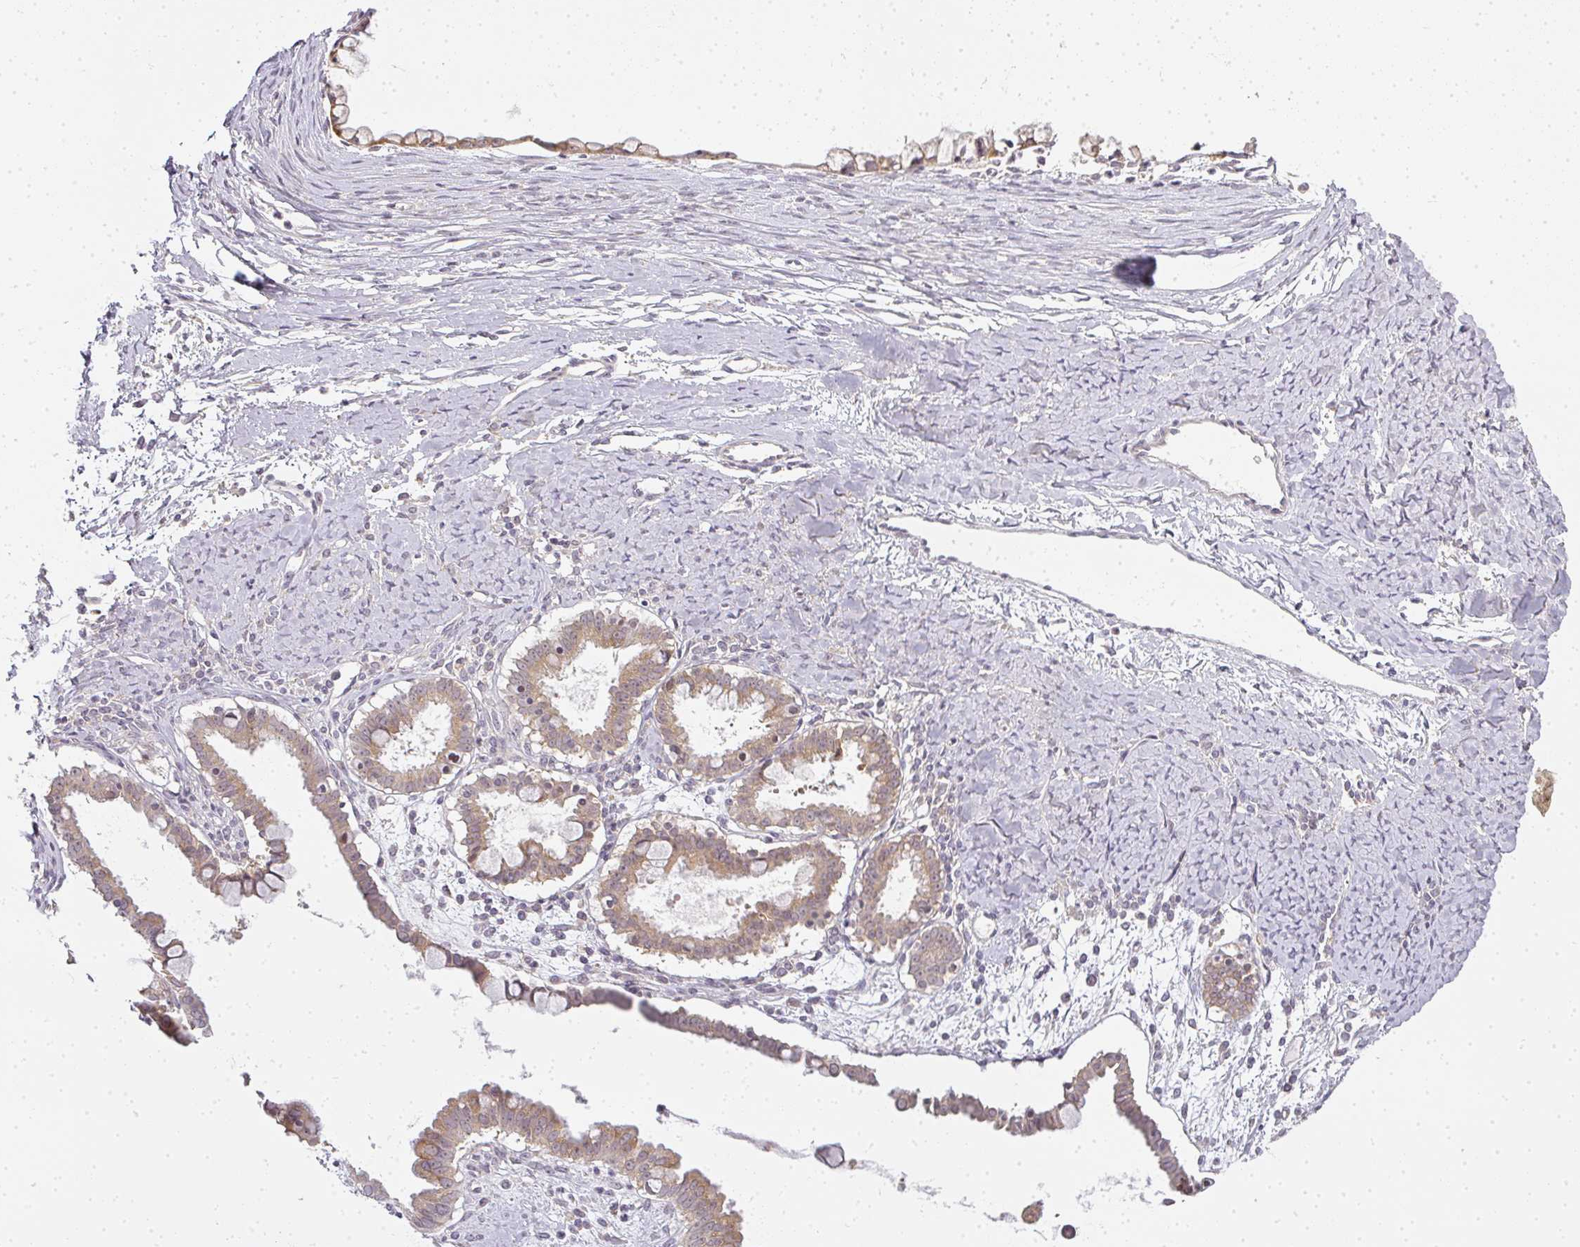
{"staining": {"intensity": "moderate", "quantity": ">75%", "location": "cytoplasmic/membranous"}, "tissue": "ovarian cancer", "cell_type": "Tumor cells", "image_type": "cancer", "snomed": [{"axis": "morphology", "description": "Cystadenocarcinoma, mucinous, NOS"}, {"axis": "topography", "description": "Ovary"}], "caption": "Moderate cytoplasmic/membranous protein expression is appreciated in approximately >75% of tumor cells in ovarian cancer (mucinous cystadenocarcinoma).", "gene": "MED19", "patient": {"sex": "female", "age": 61}}